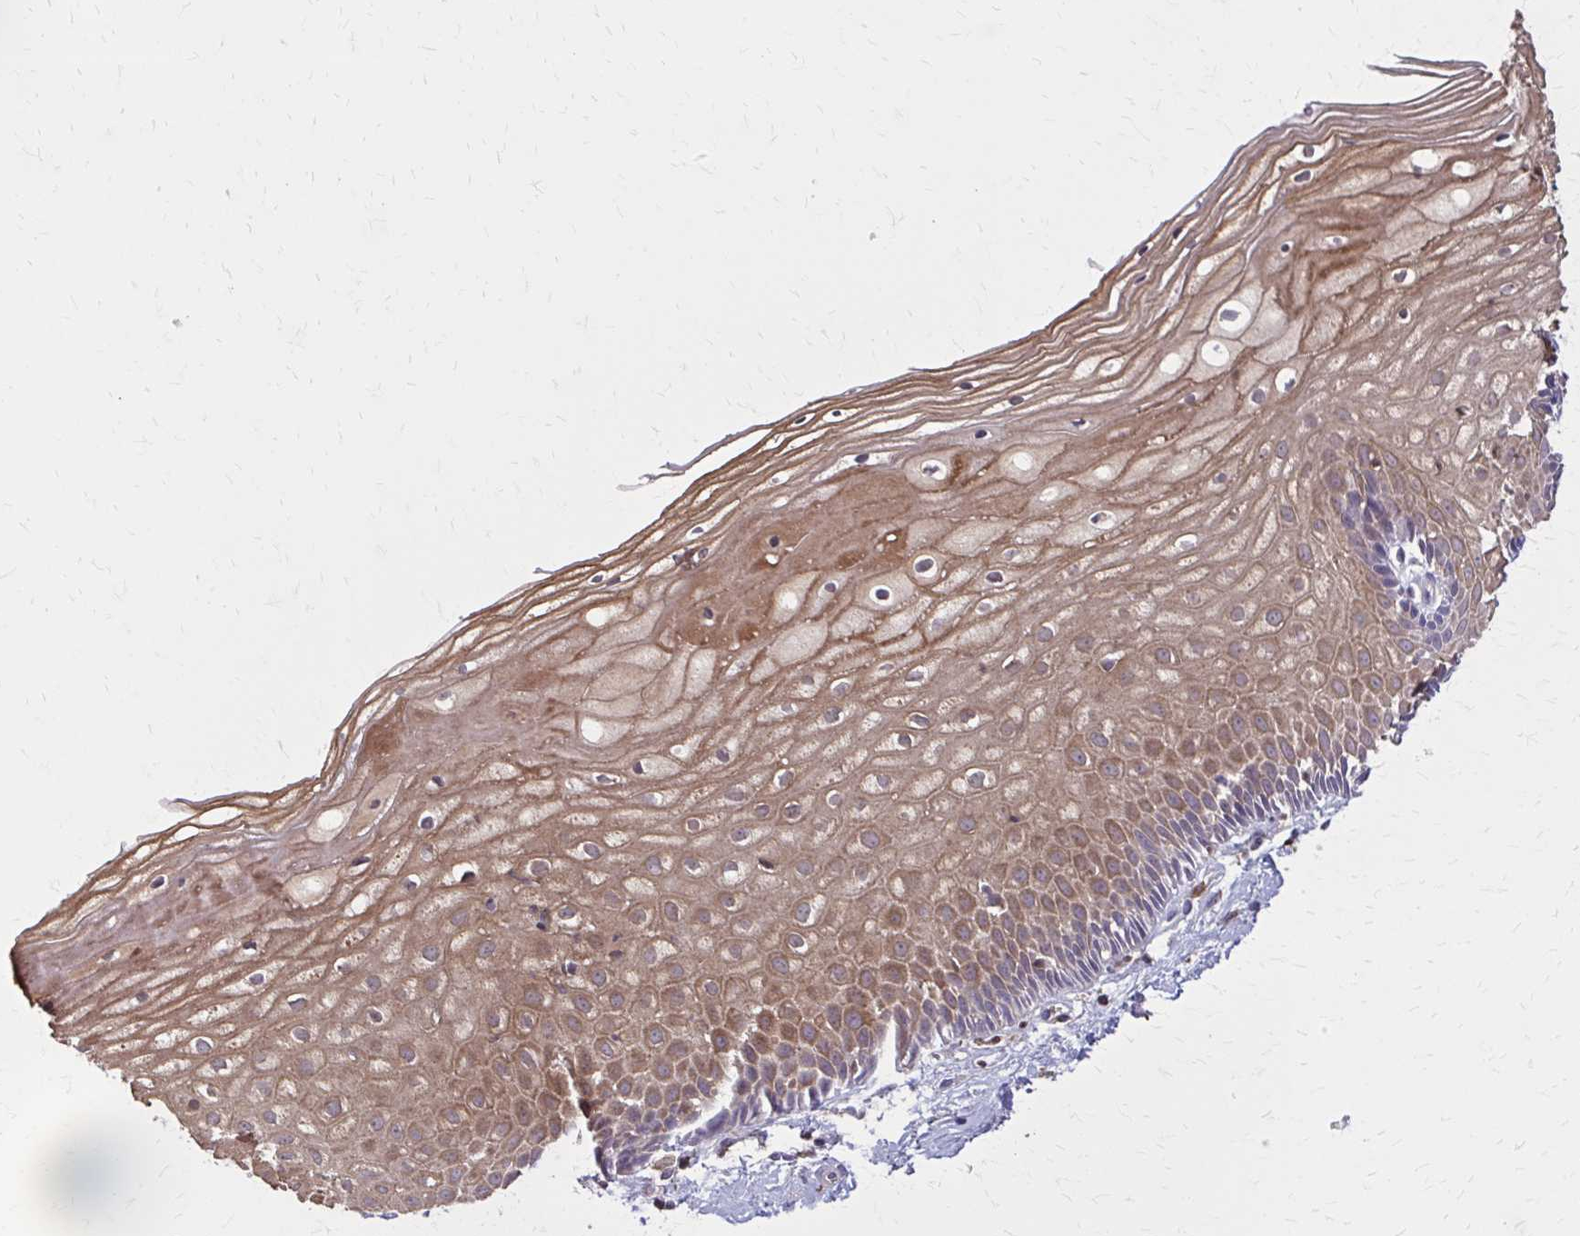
{"staining": {"intensity": "moderate", "quantity": ">75%", "location": "cytoplasmic/membranous"}, "tissue": "cervix", "cell_type": "Glandular cells", "image_type": "normal", "snomed": [{"axis": "morphology", "description": "Normal tissue, NOS"}, {"axis": "topography", "description": "Cervix"}], "caption": "Immunohistochemical staining of normal human cervix exhibits moderate cytoplasmic/membranous protein expression in about >75% of glandular cells.", "gene": "NRBF2", "patient": {"sex": "female", "age": 36}}